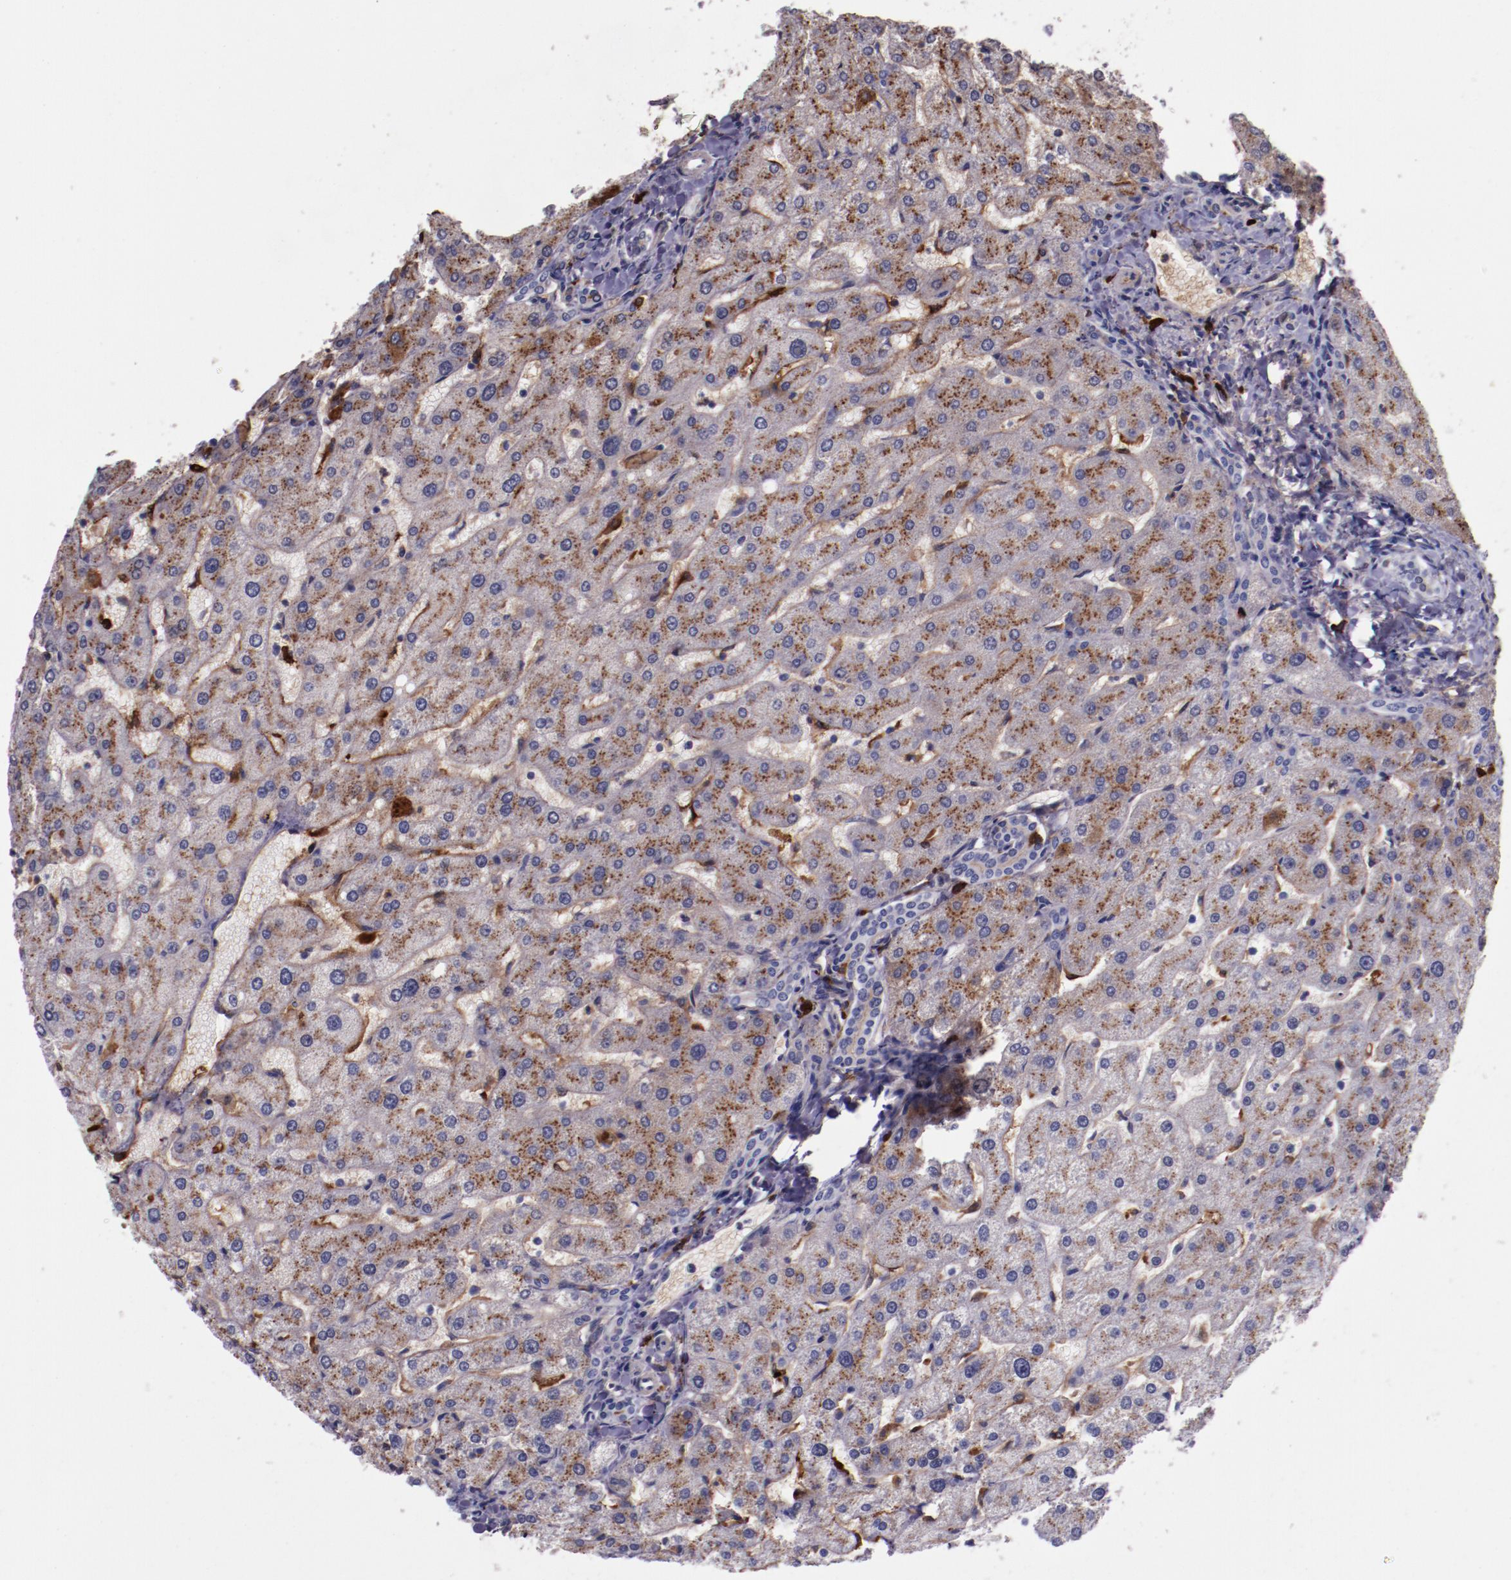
{"staining": {"intensity": "negative", "quantity": "none", "location": "none"}, "tissue": "liver", "cell_type": "Cholangiocytes", "image_type": "normal", "snomed": [{"axis": "morphology", "description": "Normal tissue, NOS"}, {"axis": "topography", "description": "Liver"}], "caption": "An IHC histopathology image of normal liver is shown. There is no staining in cholangiocytes of liver. The staining was performed using DAB (3,3'-diaminobenzidine) to visualize the protein expression in brown, while the nuclei were stained in blue with hematoxylin (Magnification: 20x).", "gene": "APOH", "patient": {"sex": "male", "age": 67}}